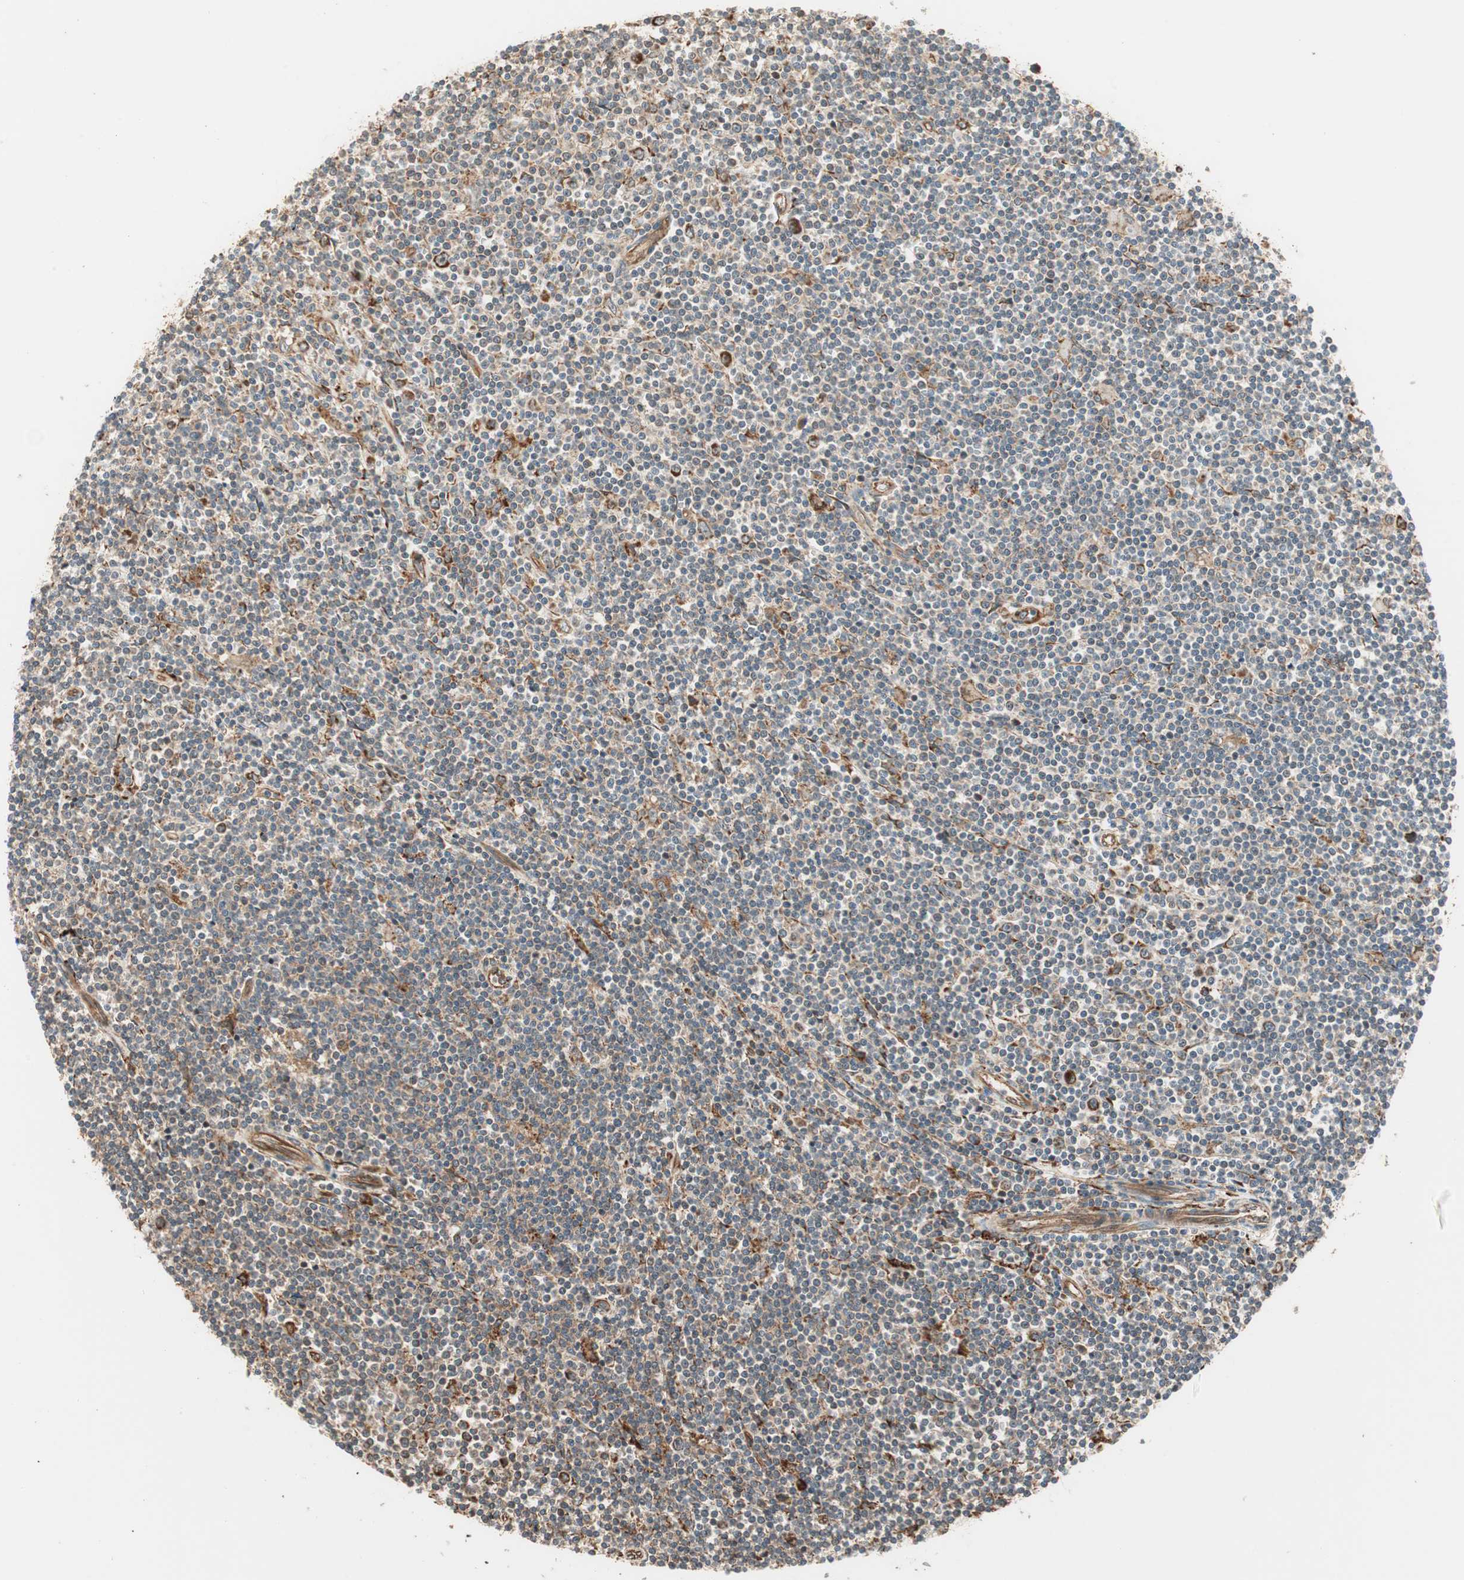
{"staining": {"intensity": "strong", "quantity": "25%-75%", "location": "cytoplasmic/membranous"}, "tissue": "lymphoma", "cell_type": "Tumor cells", "image_type": "cancer", "snomed": [{"axis": "morphology", "description": "Malignant lymphoma, non-Hodgkin's type, Low grade"}, {"axis": "topography", "description": "Spleen"}], "caption": "Lymphoma stained with a brown dye demonstrates strong cytoplasmic/membranous positive expression in about 25%-75% of tumor cells.", "gene": "P4HA1", "patient": {"sex": "male", "age": 76}}